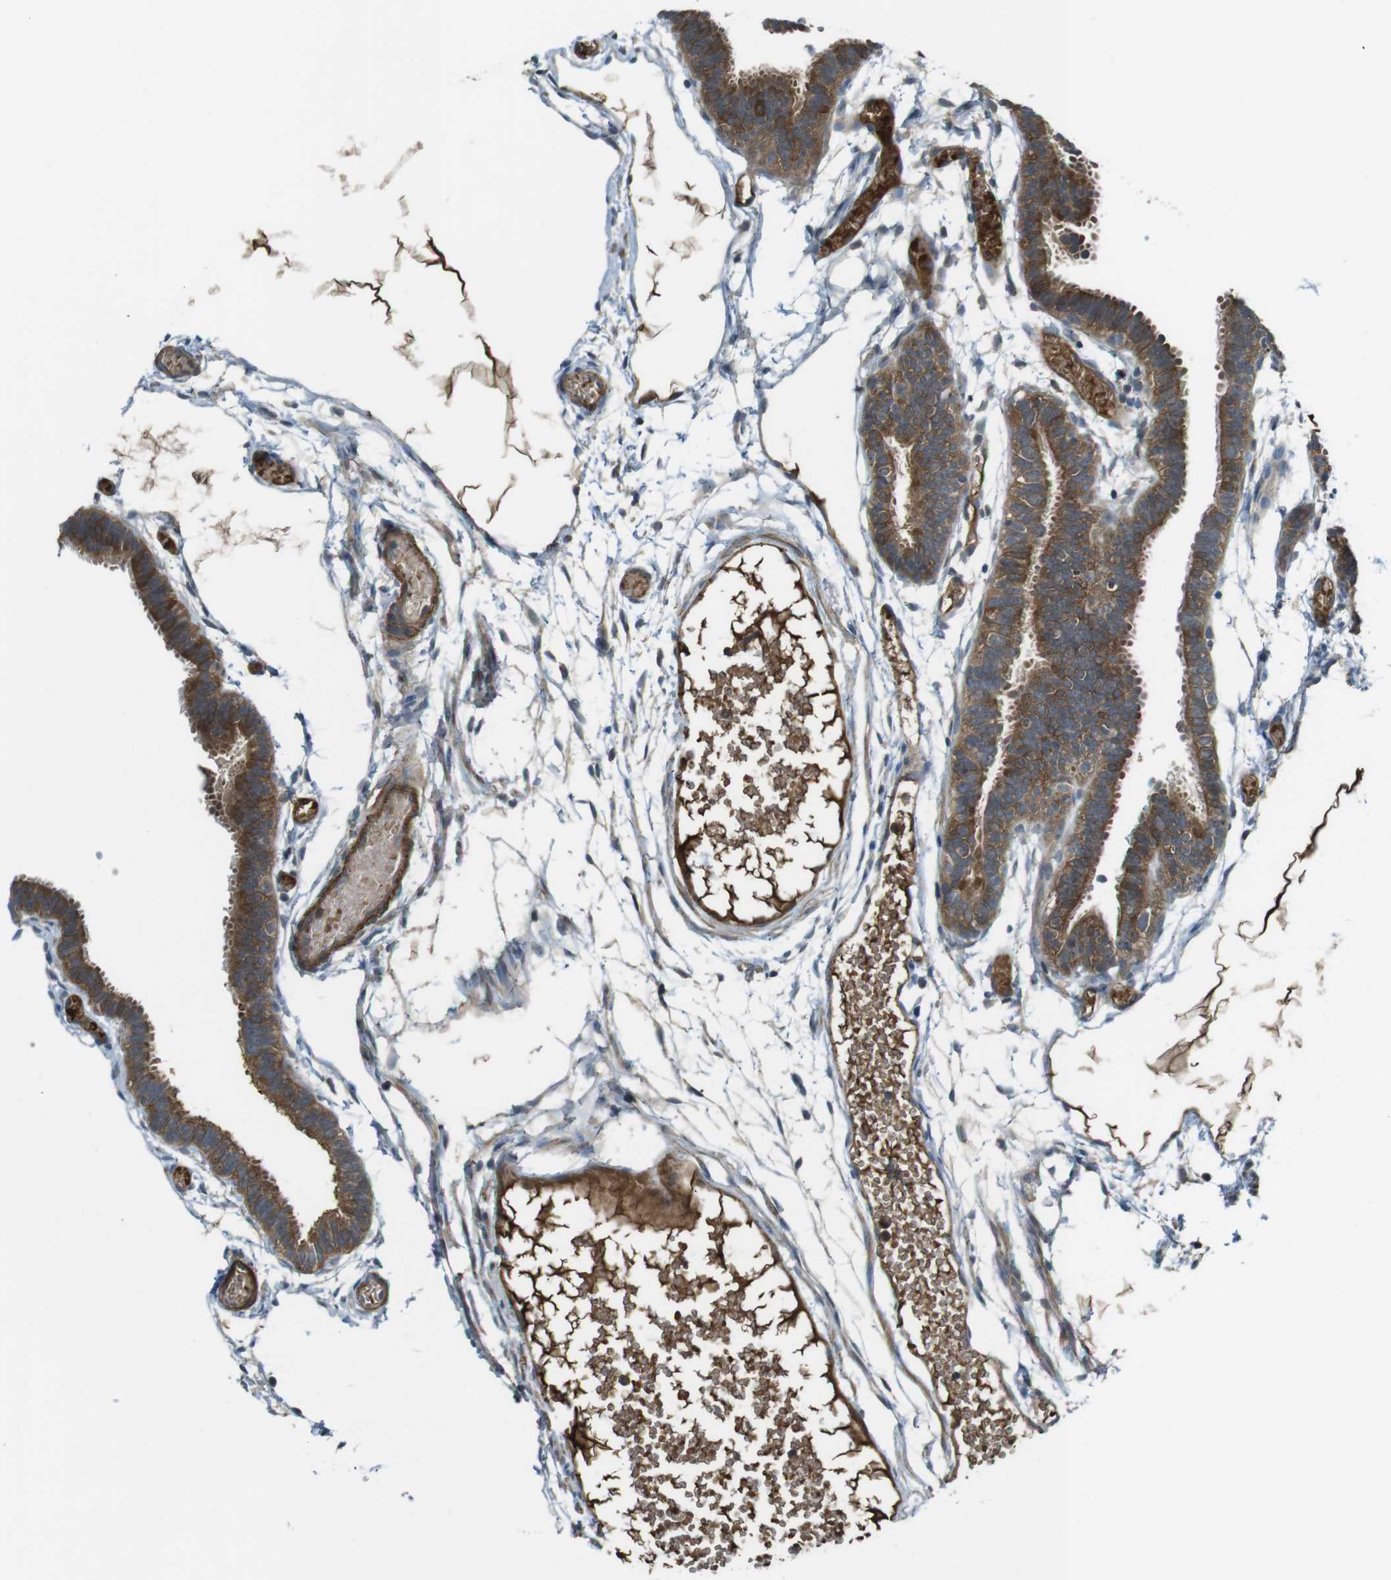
{"staining": {"intensity": "strong", "quantity": ">75%", "location": "cytoplasmic/membranous"}, "tissue": "fallopian tube", "cell_type": "Glandular cells", "image_type": "normal", "snomed": [{"axis": "morphology", "description": "Normal tissue, NOS"}, {"axis": "topography", "description": "Fallopian tube"}], "caption": "Fallopian tube stained with immunohistochemistry (IHC) exhibits strong cytoplasmic/membranous positivity in about >75% of glandular cells.", "gene": "LRRC3B", "patient": {"sex": "female", "age": 29}}